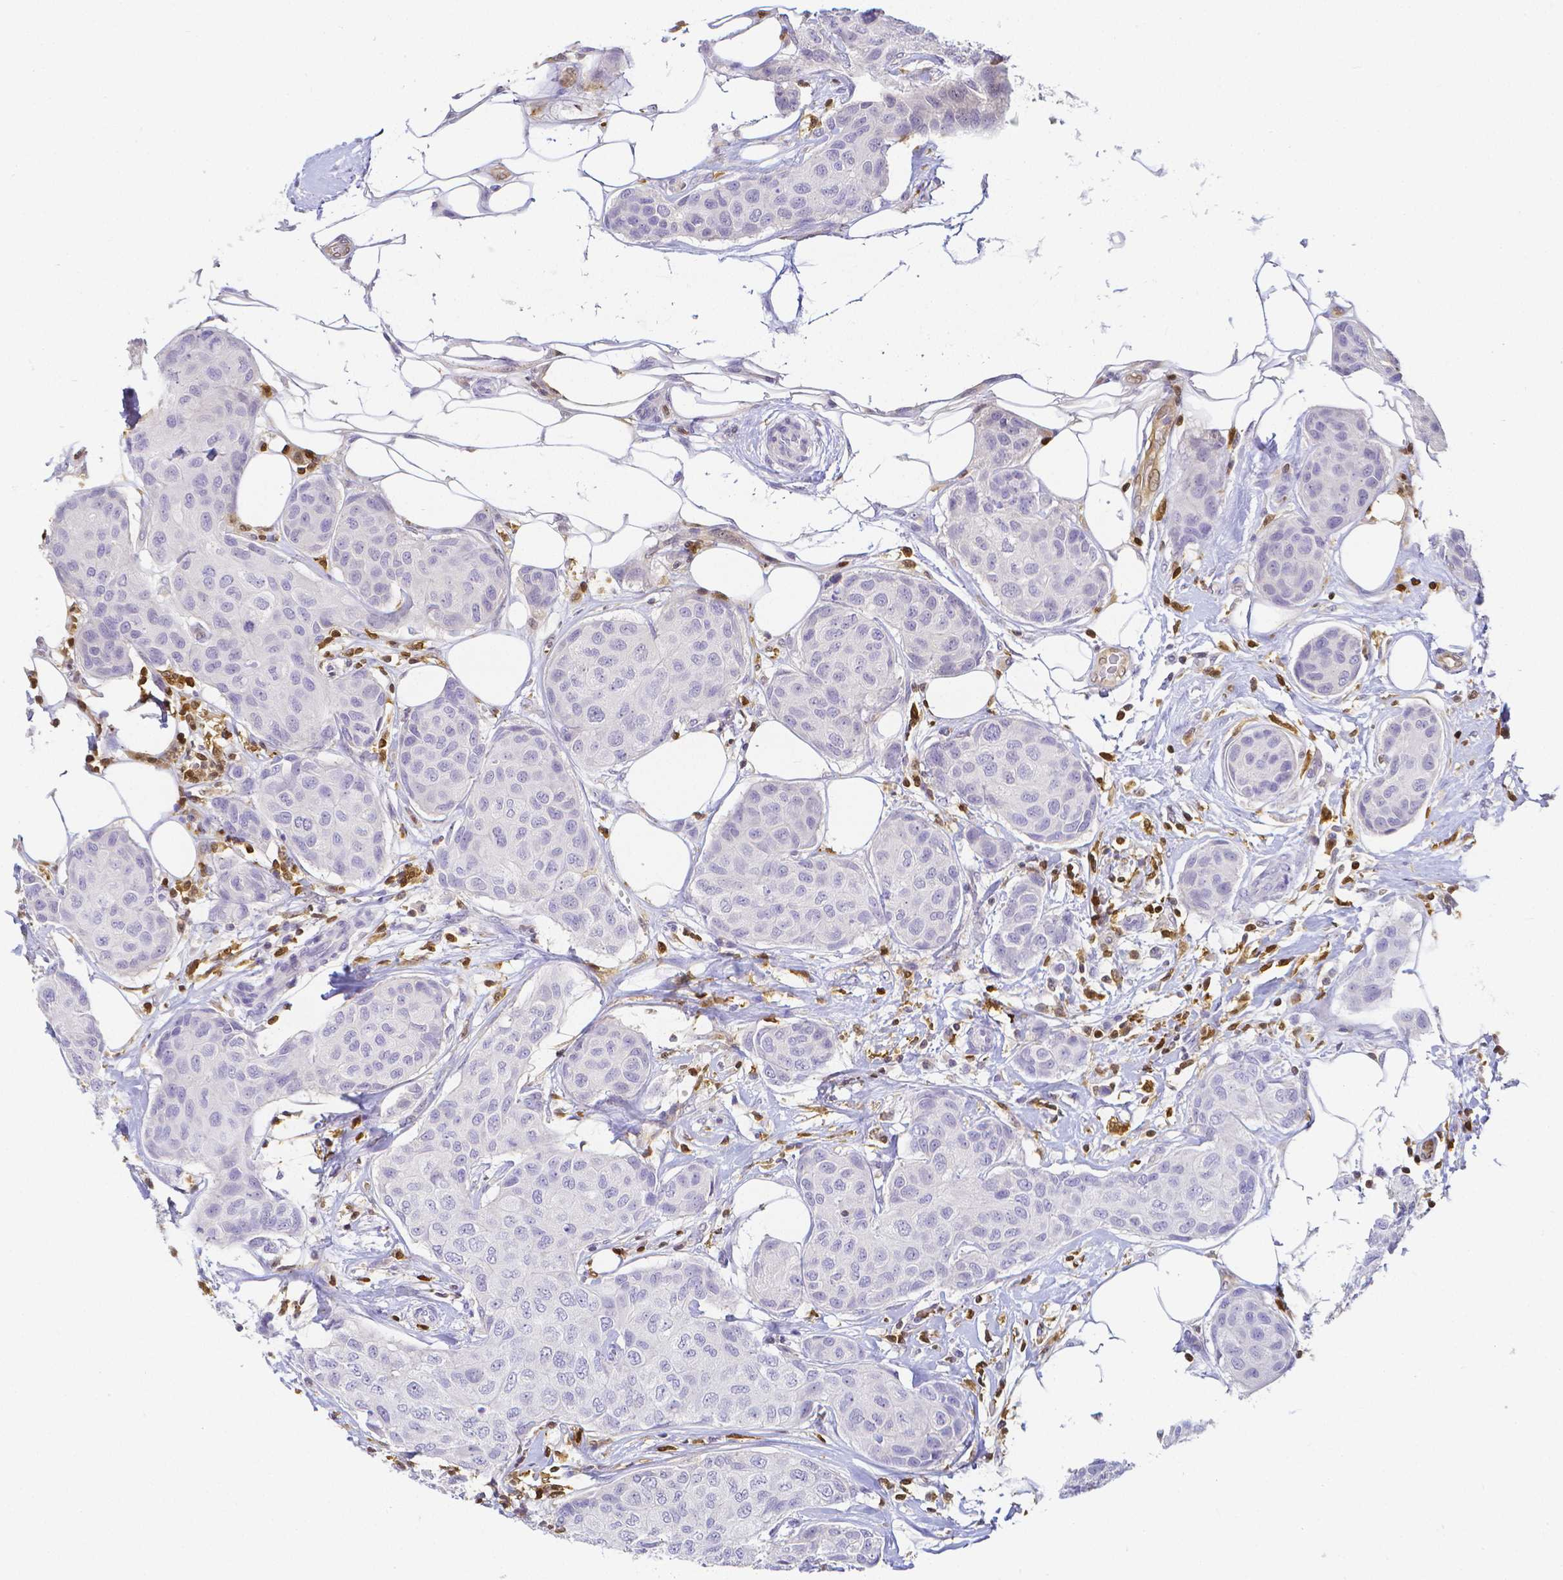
{"staining": {"intensity": "negative", "quantity": "none", "location": "none"}, "tissue": "breast cancer", "cell_type": "Tumor cells", "image_type": "cancer", "snomed": [{"axis": "morphology", "description": "Duct carcinoma"}, {"axis": "topography", "description": "Breast"}, {"axis": "topography", "description": "Lymph node"}], "caption": "The photomicrograph demonstrates no significant positivity in tumor cells of breast cancer (infiltrating ductal carcinoma).", "gene": "COTL1", "patient": {"sex": "female", "age": 80}}